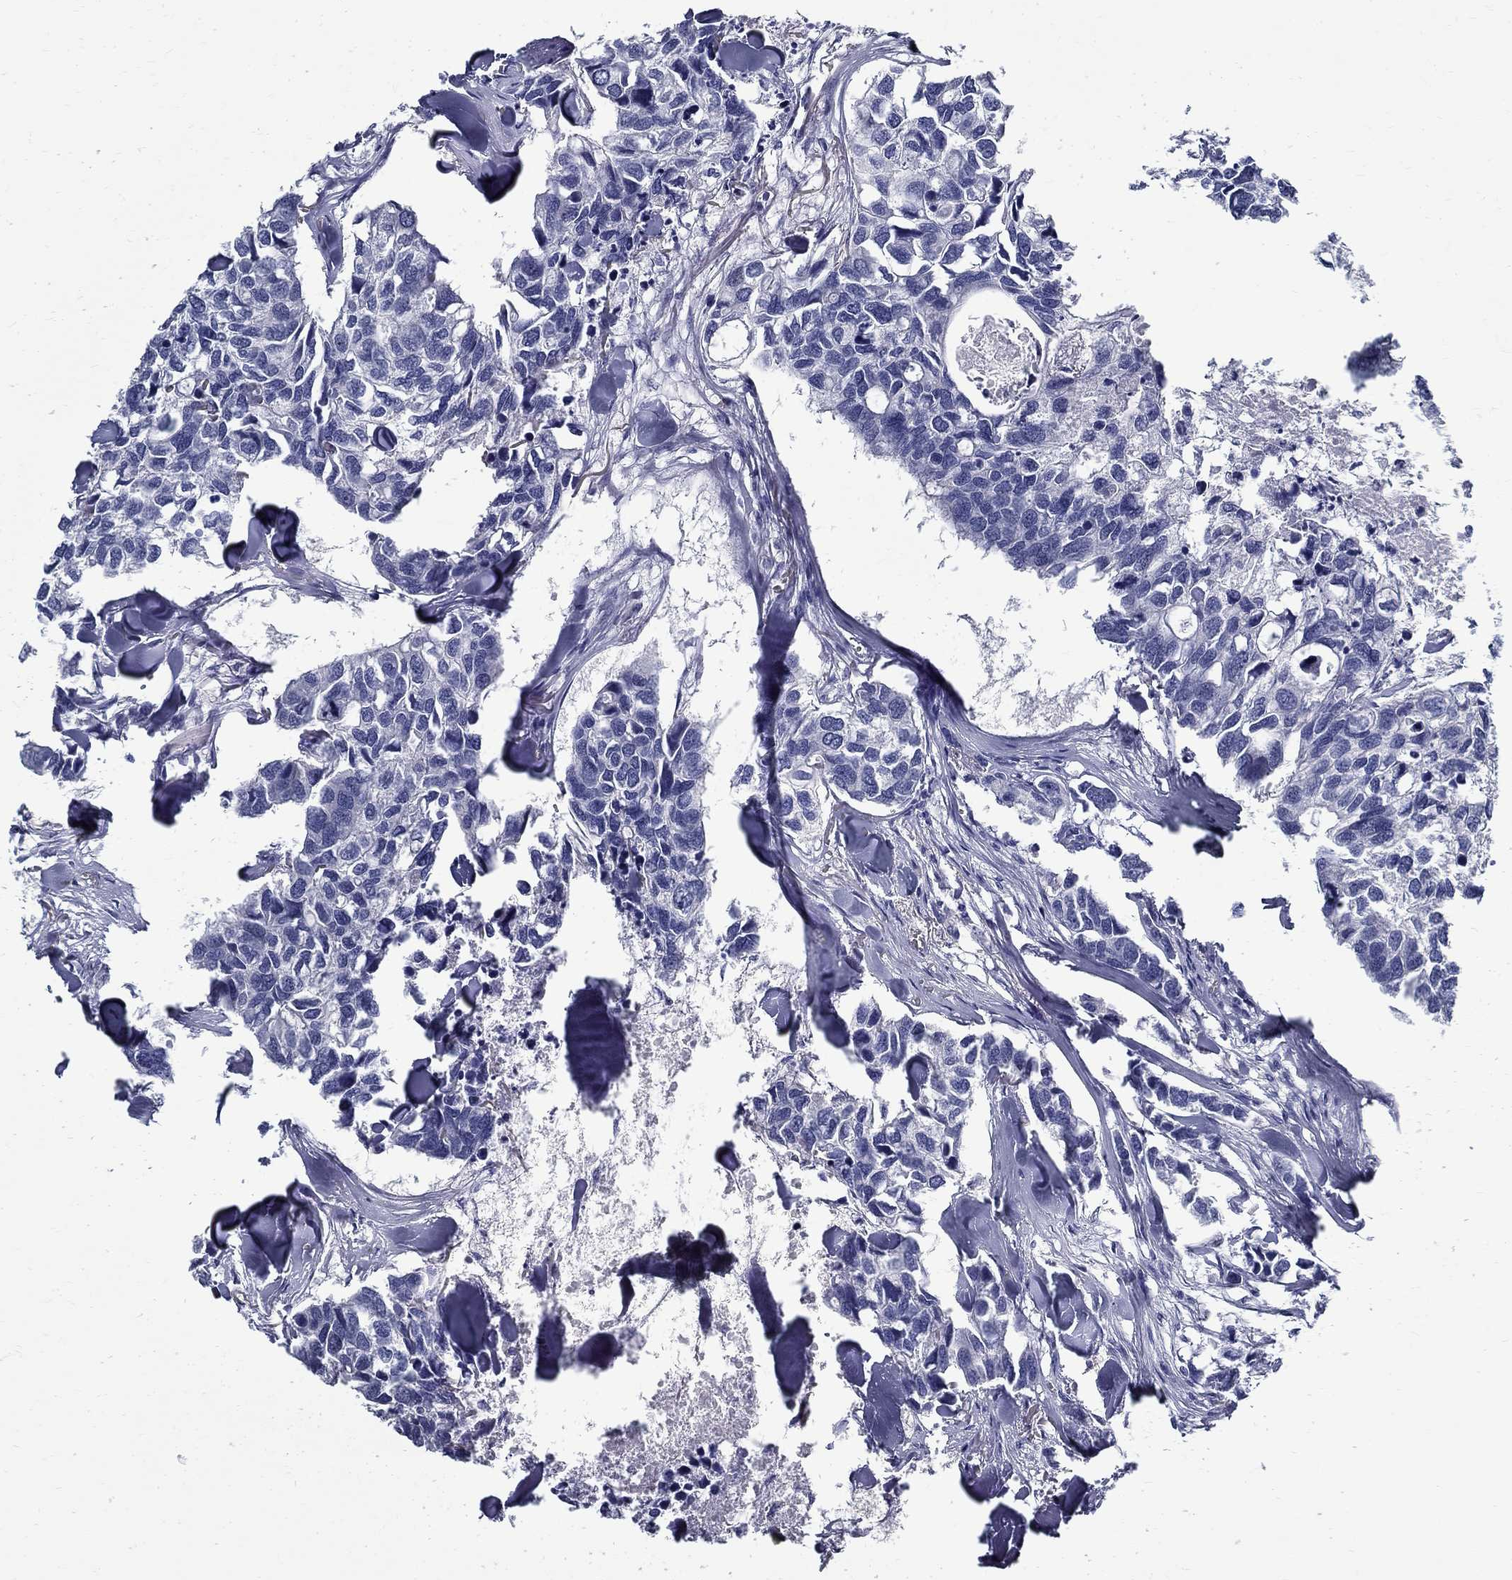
{"staining": {"intensity": "negative", "quantity": "none", "location": "none"}, "tissue": "breast cancer", "cell_type": "Tumor cells", "image_type": "cancer", "snomed": [{"axis": "morphology", "description": "Duct carcinoma"}, {"axis": "topography", "description": "Breast"}], "caption": "The histopathology image displays no significant positivity in tumor cells of invasive ductal carcinoma (breast).", "gene": "TGM4", "patient": {"sex": "female", "age": 83}}